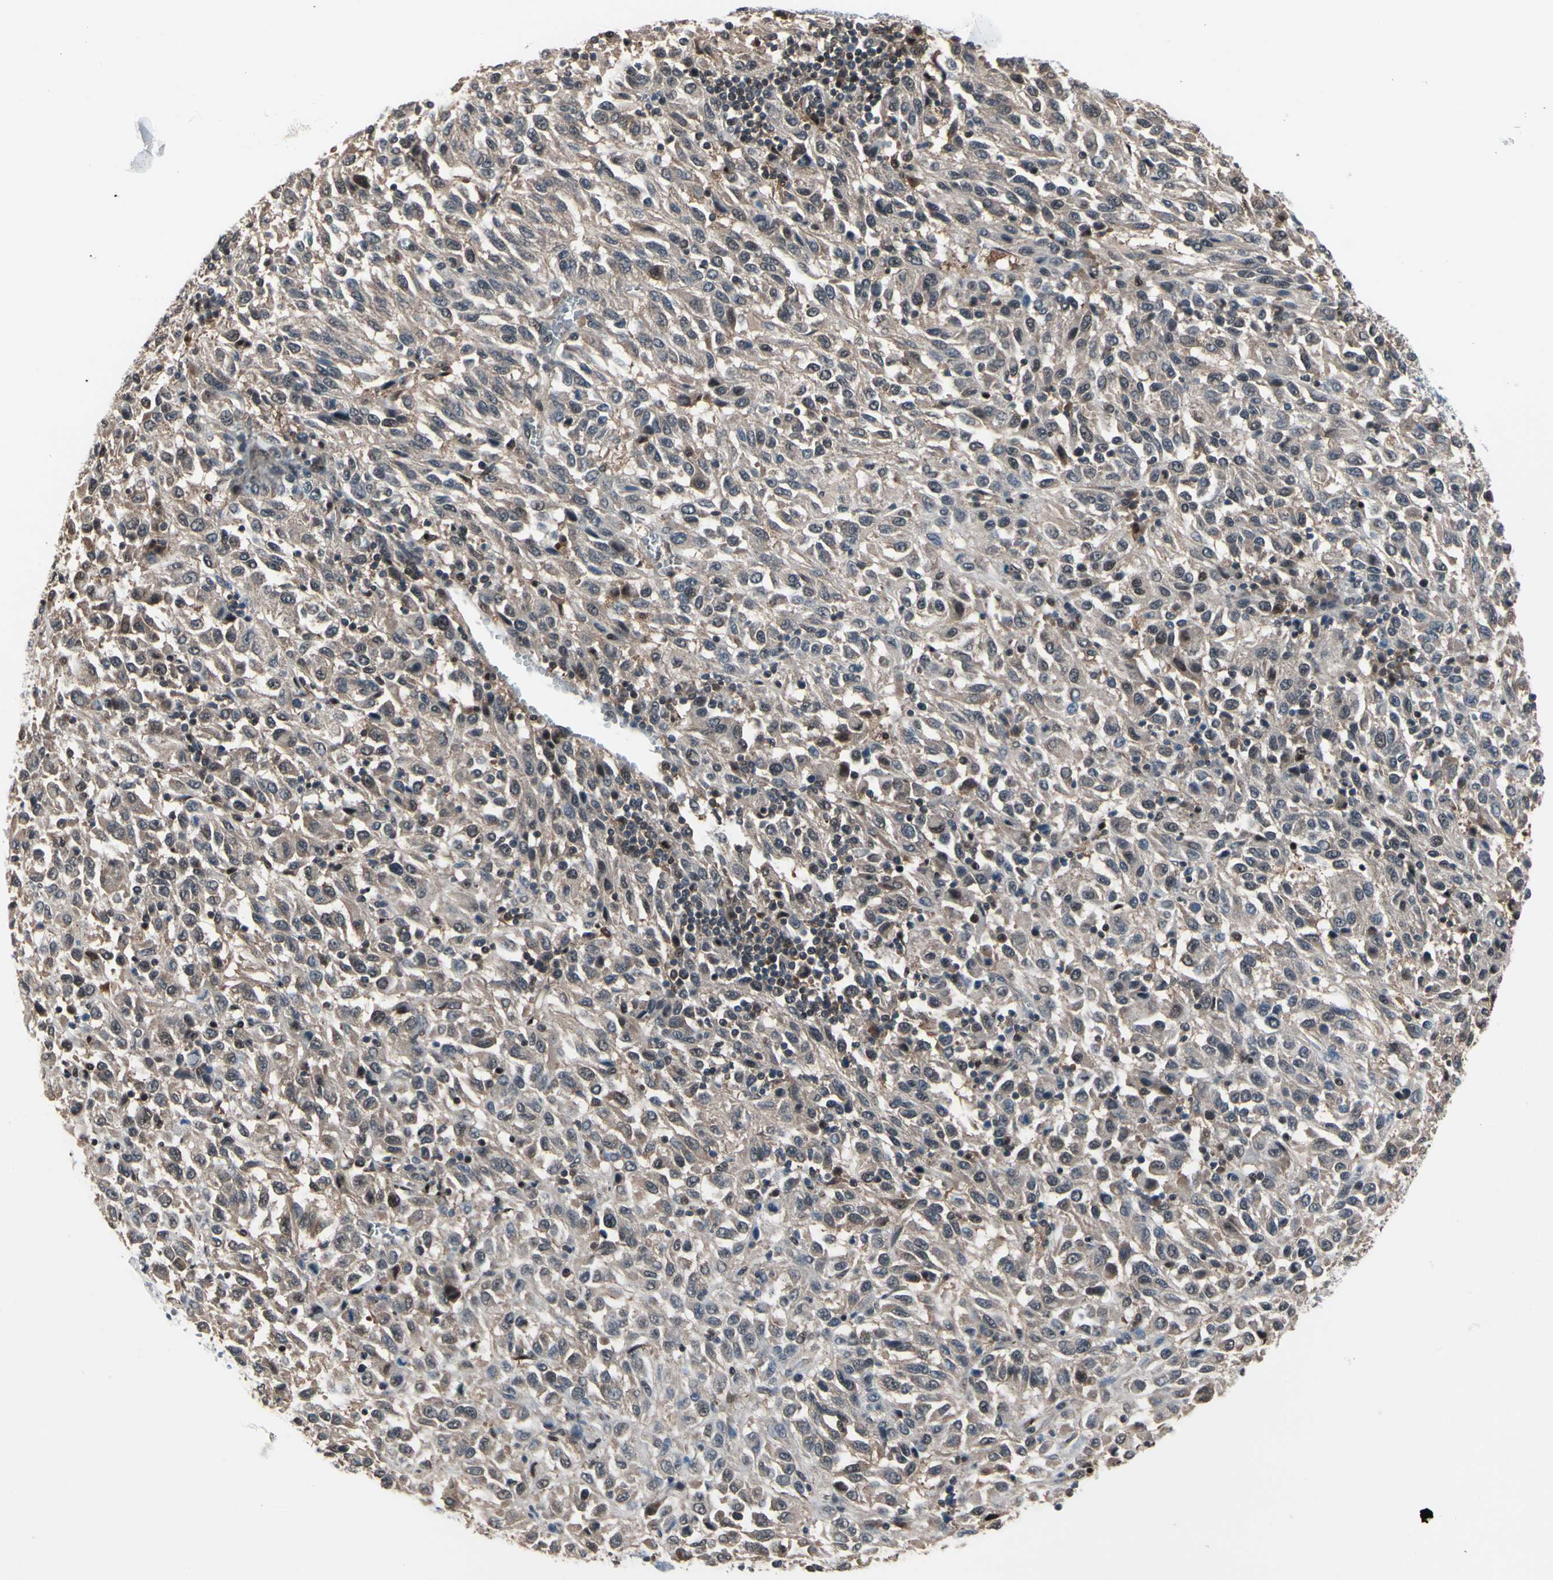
{"staining": {"intensity": "weak", "quantity": ">75%", "location": "cytoplasmic/membranous"}, "tissue": "melanoma", "cell_type": "Tumor cells", "image_type": "cancer", "snomed": [{"axis": "morphology", "description": "Malignant melanoma, Metastatic site"}, {"axis": "topography", "description": "Lung"}], "caption": "Melanoma stained for a protein (brown) exhibits weak cytoplasmic/membranous positive positivity in approximately >75% of tumor cells.", "gene": "PSMA2", "patient": {"sex": "male", "age": 64}}